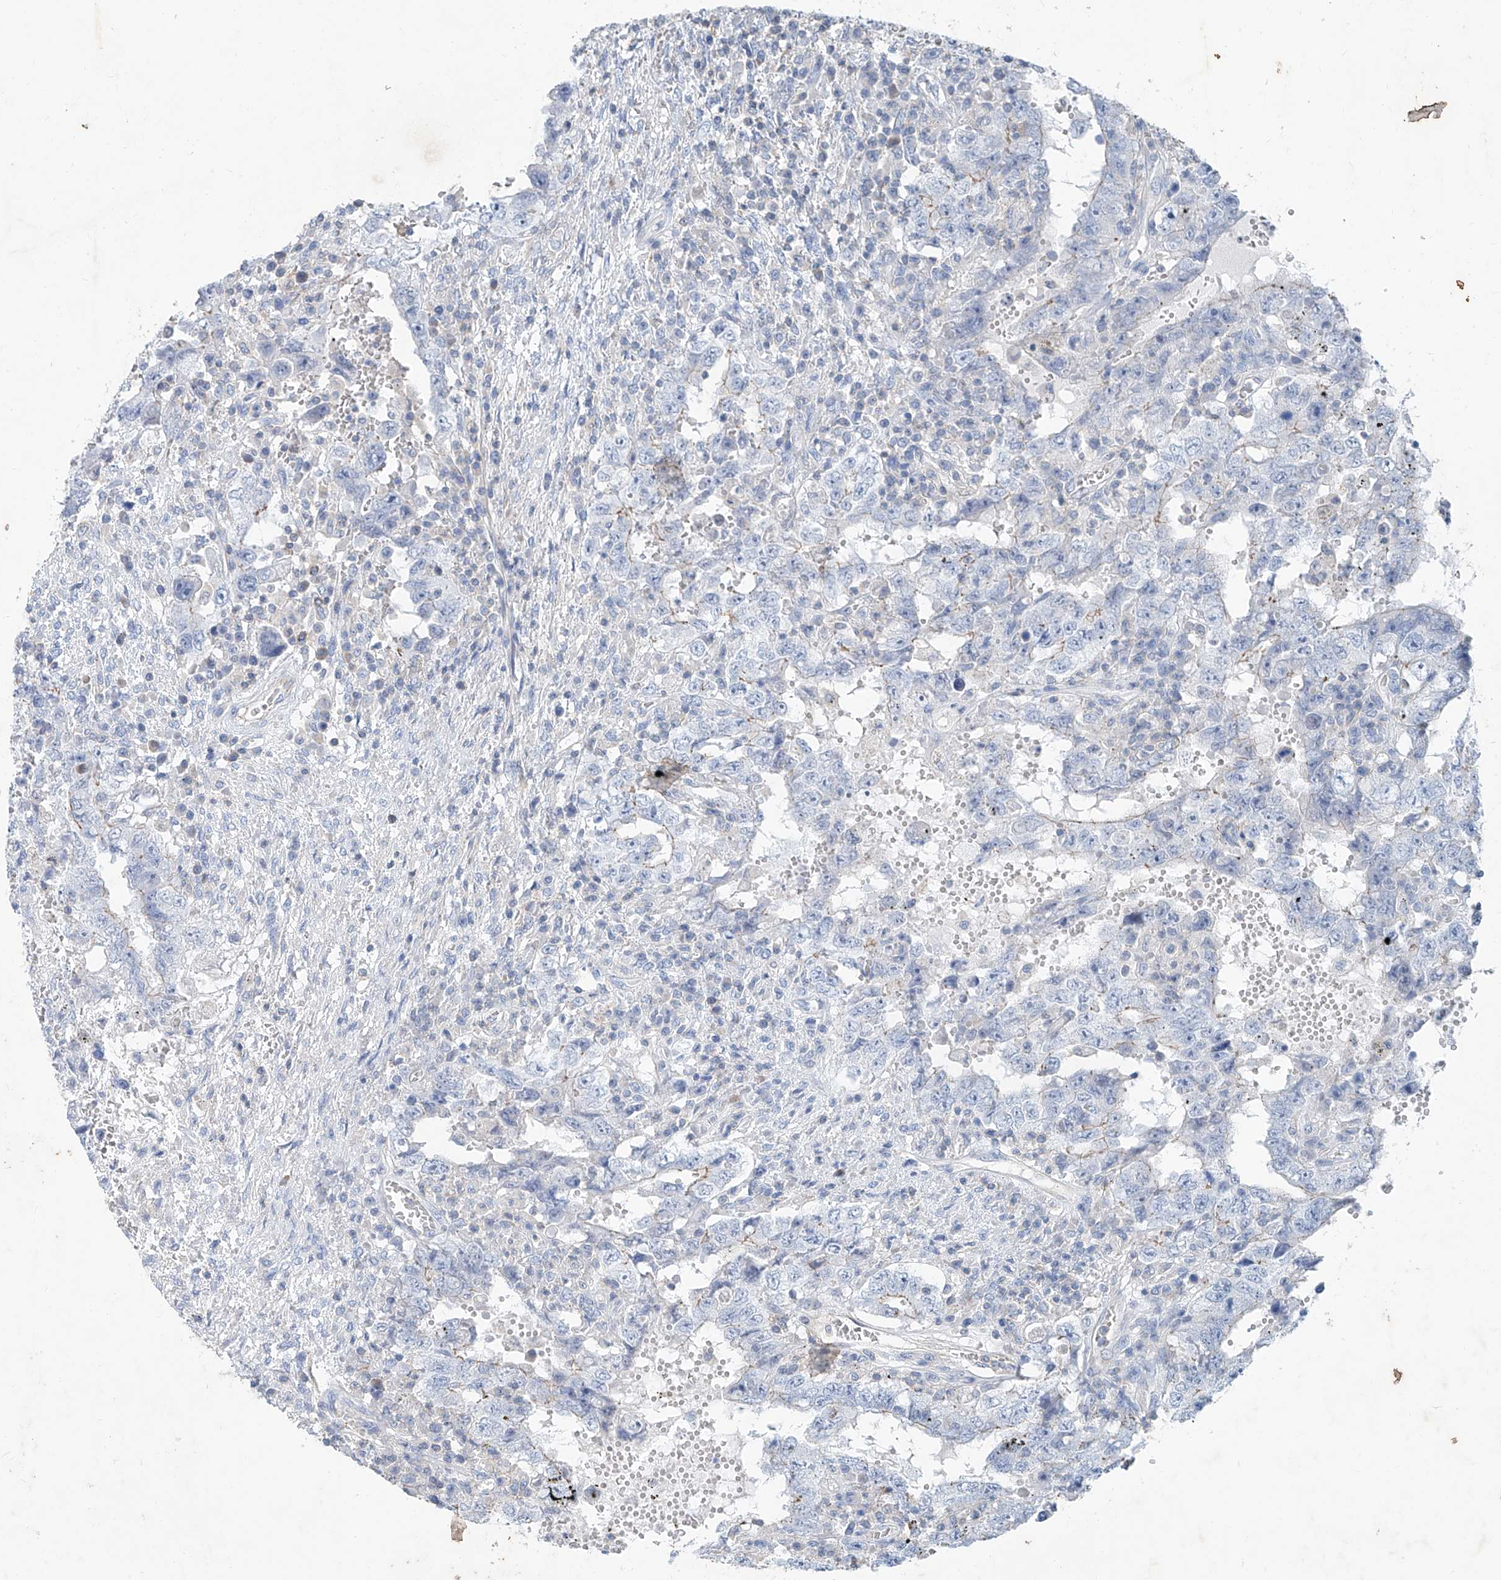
{"staining": {"intensity": "negative", "quantity": "none", "location": "none"}, "tissue": "testis cancer", "cell_type": "Tumor cells", "image_type": "cancer", "snomed": [{"axis": "morphology", "description": "Carcinoma, Embryonal, NOS"}, {"axis": "topography", "description": "Testis"}], "caption": "Immunohistochemical staining of testis cancer (embryonal carcinoma) demonstrates no significant expression in tumor cells.", "gene": "ANKRD34A", "patient": {"sex": "male", "age": 26}}